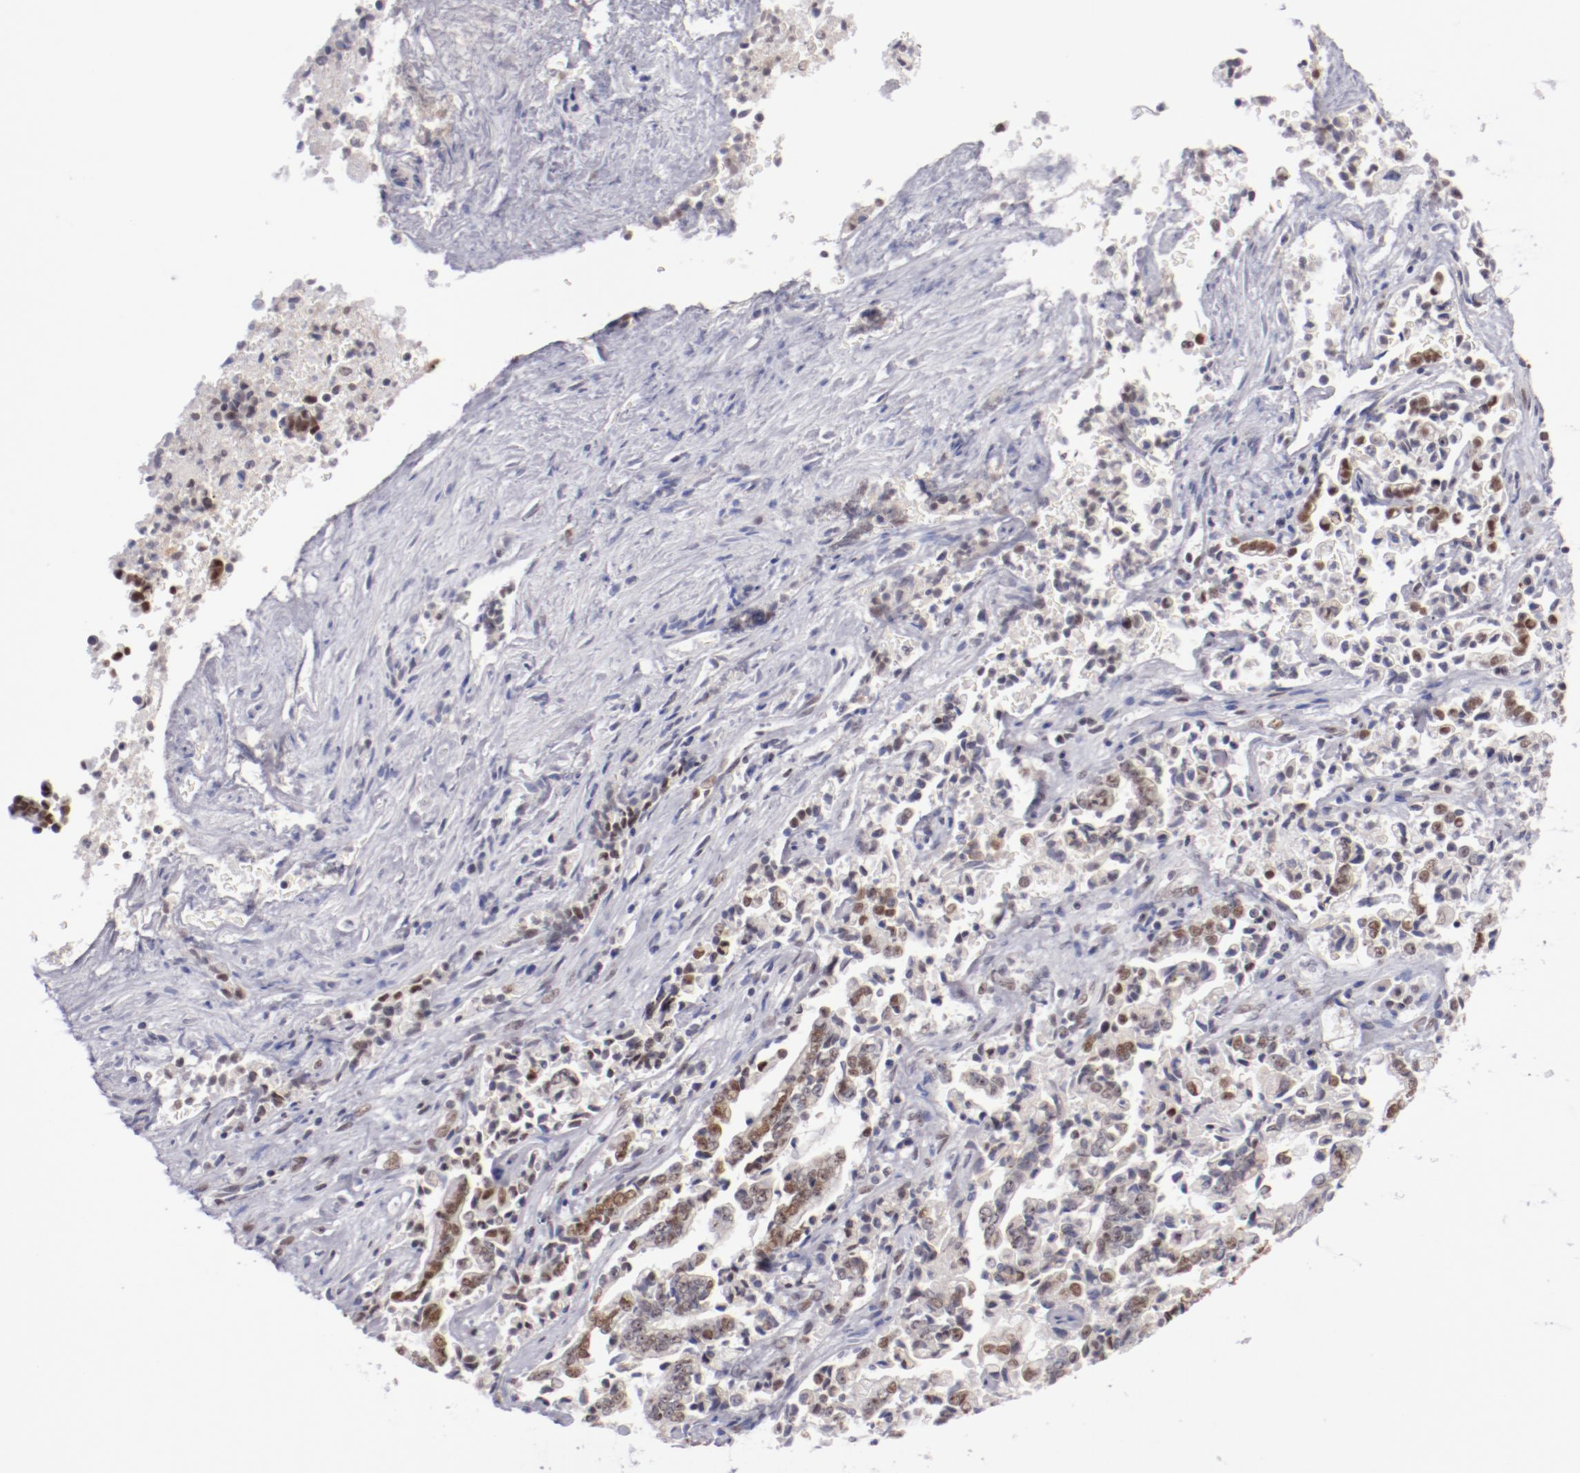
{"staining": {"intensity": "moderate", "quantity": "25%-75%", "location": "nuclear"}, "tissue": "liver cancer", "cell_type": "Tumor cells", "image_type": "cancer", "snomed": [{"axis": "morphology", "description": "Cholangiocarcinoma"}, {"axis": "topography", "description": "Liver"}], "caption": "DAB (3,3'-diaminobenzidine) immunohistochemical staining of liver cancer (cholangiocarcinoma) shows moderate nuclear protein staining in about 25%-75% of tumor cells.", "gene": "TFAP4", "patient": {"sex": "male", "age": 57}}